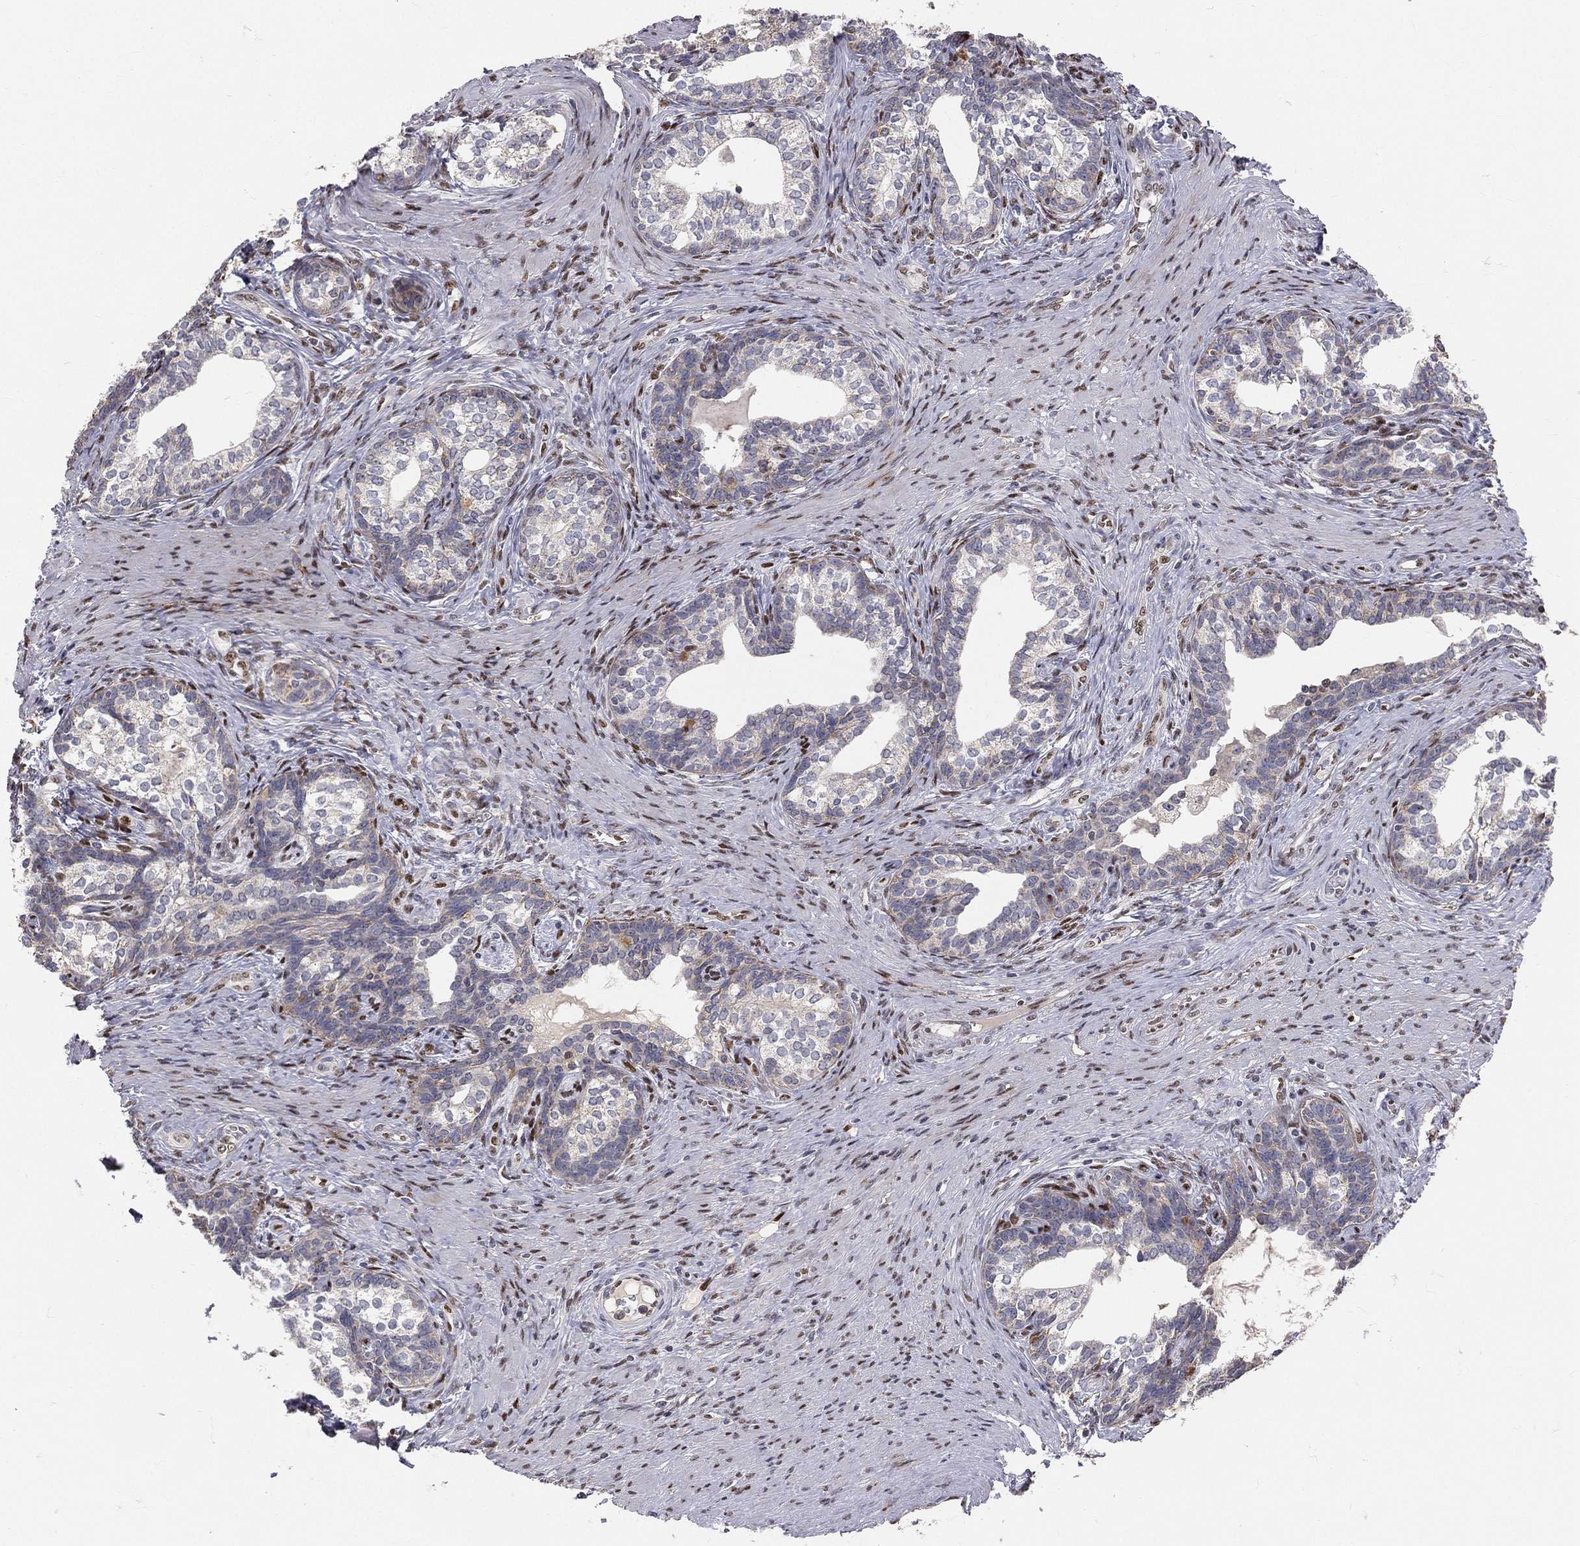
{"staining": {"intensity": "negative", "quantity": "none", "location": "none"}, "tissue": "prostate cancer", "cell_type": "Tumor cells", "image_type": "cancer", "snomed": [{"axis": "morphology", "description": "Adenocarcinoma, NOS"}, {"axis": "morphology", "description": "Adenocarcinoma, High grade"}, {"axis": "topography", "description": "Prostate"}], "caption": "High magnification brightfield microscopy of prostate cancer (high-grade adenocarcinoma) stained with DAB (brown) and counterstained with hematoxylin (blue): tumor cells show no significant expression. Brightfield microscopy of IHC stained with DAB (3,3'-diaminobenzidine) (brown) and hematoxylin (blue), captured at high magnification.", "gene": "ZEB1", "patient": {"sex": "male", "age": 61}}